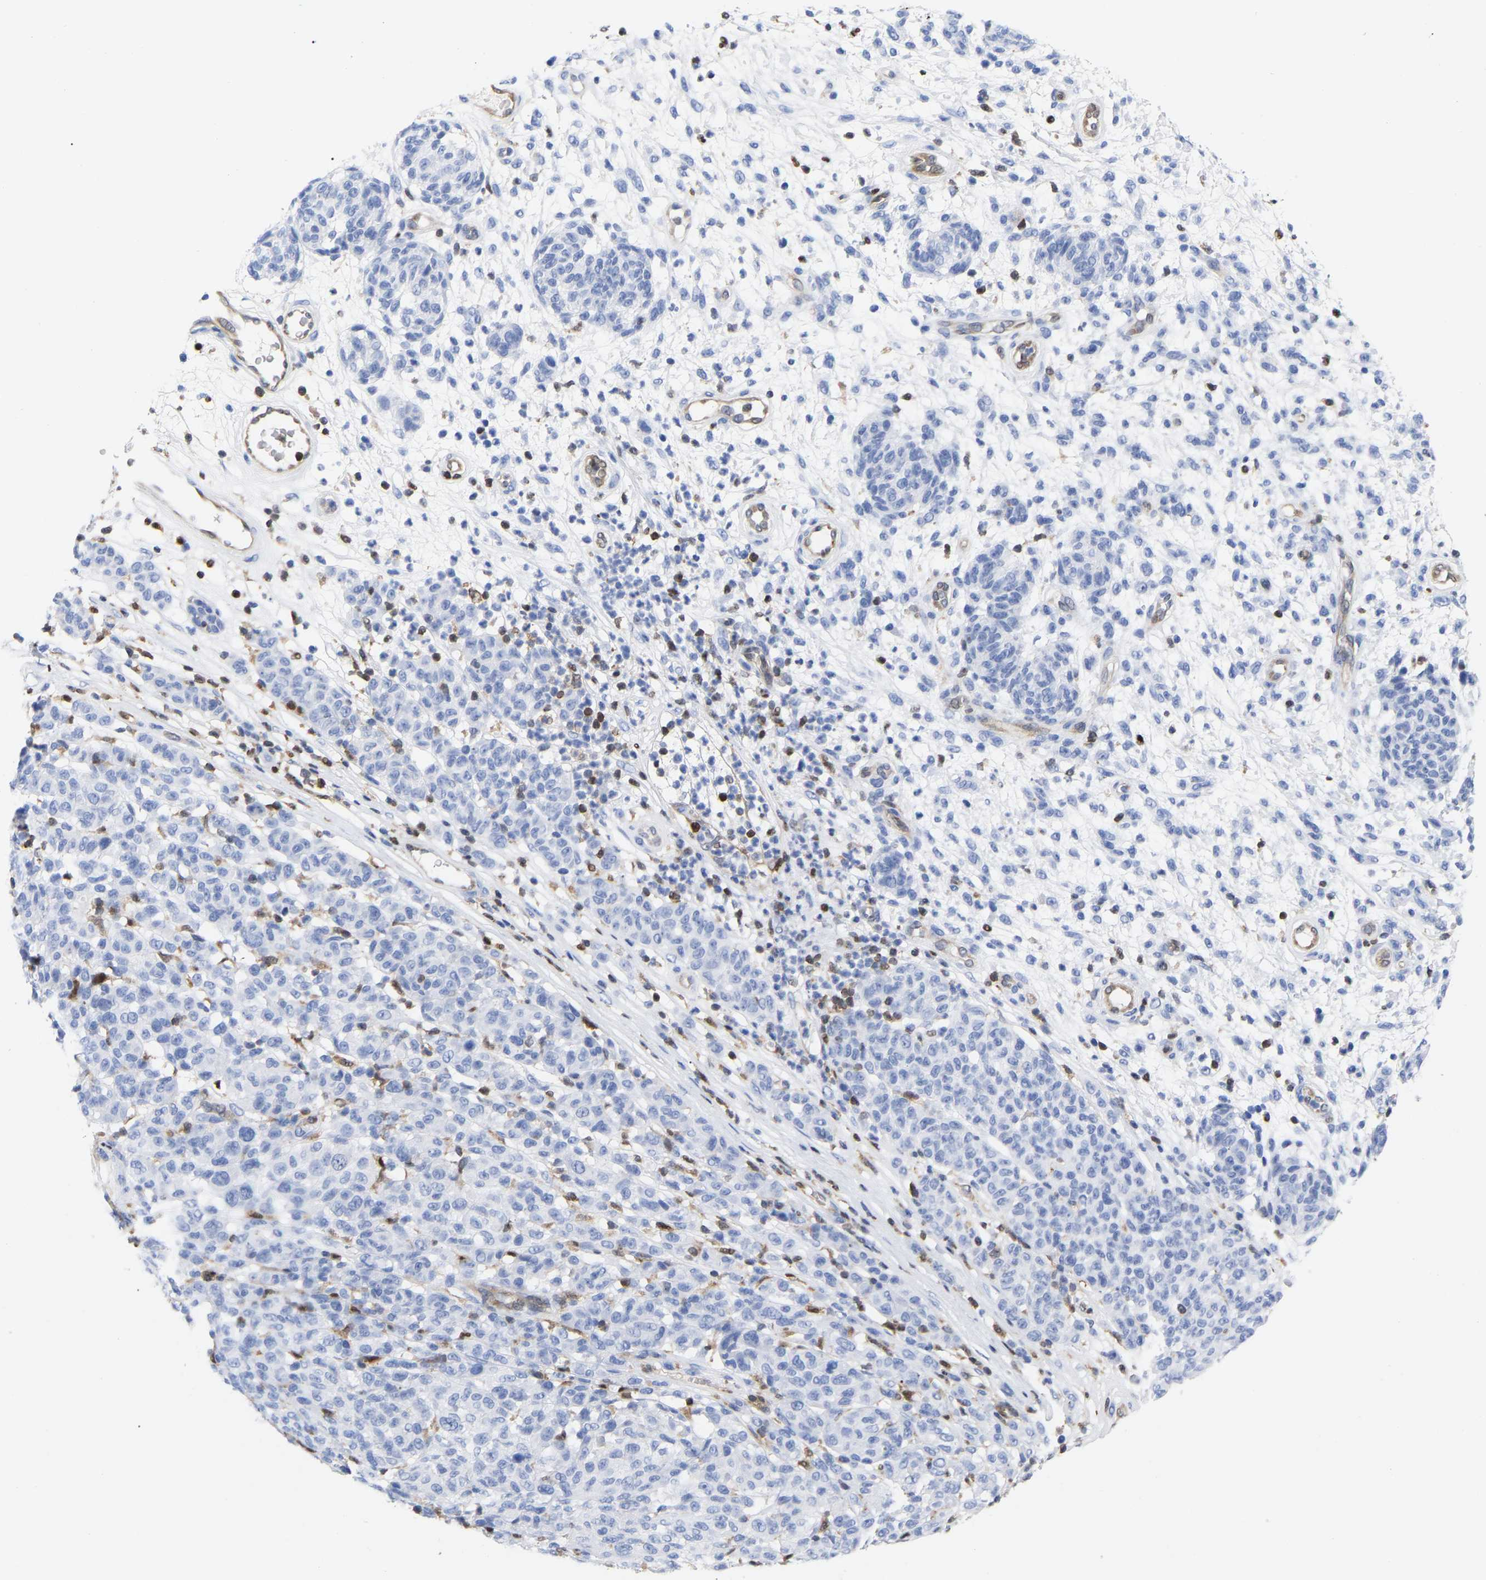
{"staining": {"intensity": "negative", "quantity": "none", "location": "none"}, "tissue": "melanoma", "cell_type": "Tumor cells", "image_type": "cancer", "snomed": [{"axis": "morphology", "description": "Malignant melanoma, NOS"}, {"axis": "topography", "description": "Skin"}], "caption": "A high-resolution histopathology image shows immunohistochemistry (IHC) staining of malignant melanoma, which shows no significant staining in tumor cells.", "gene": "GIMAP4", "patient": {"sex": "male", "age": 59}}